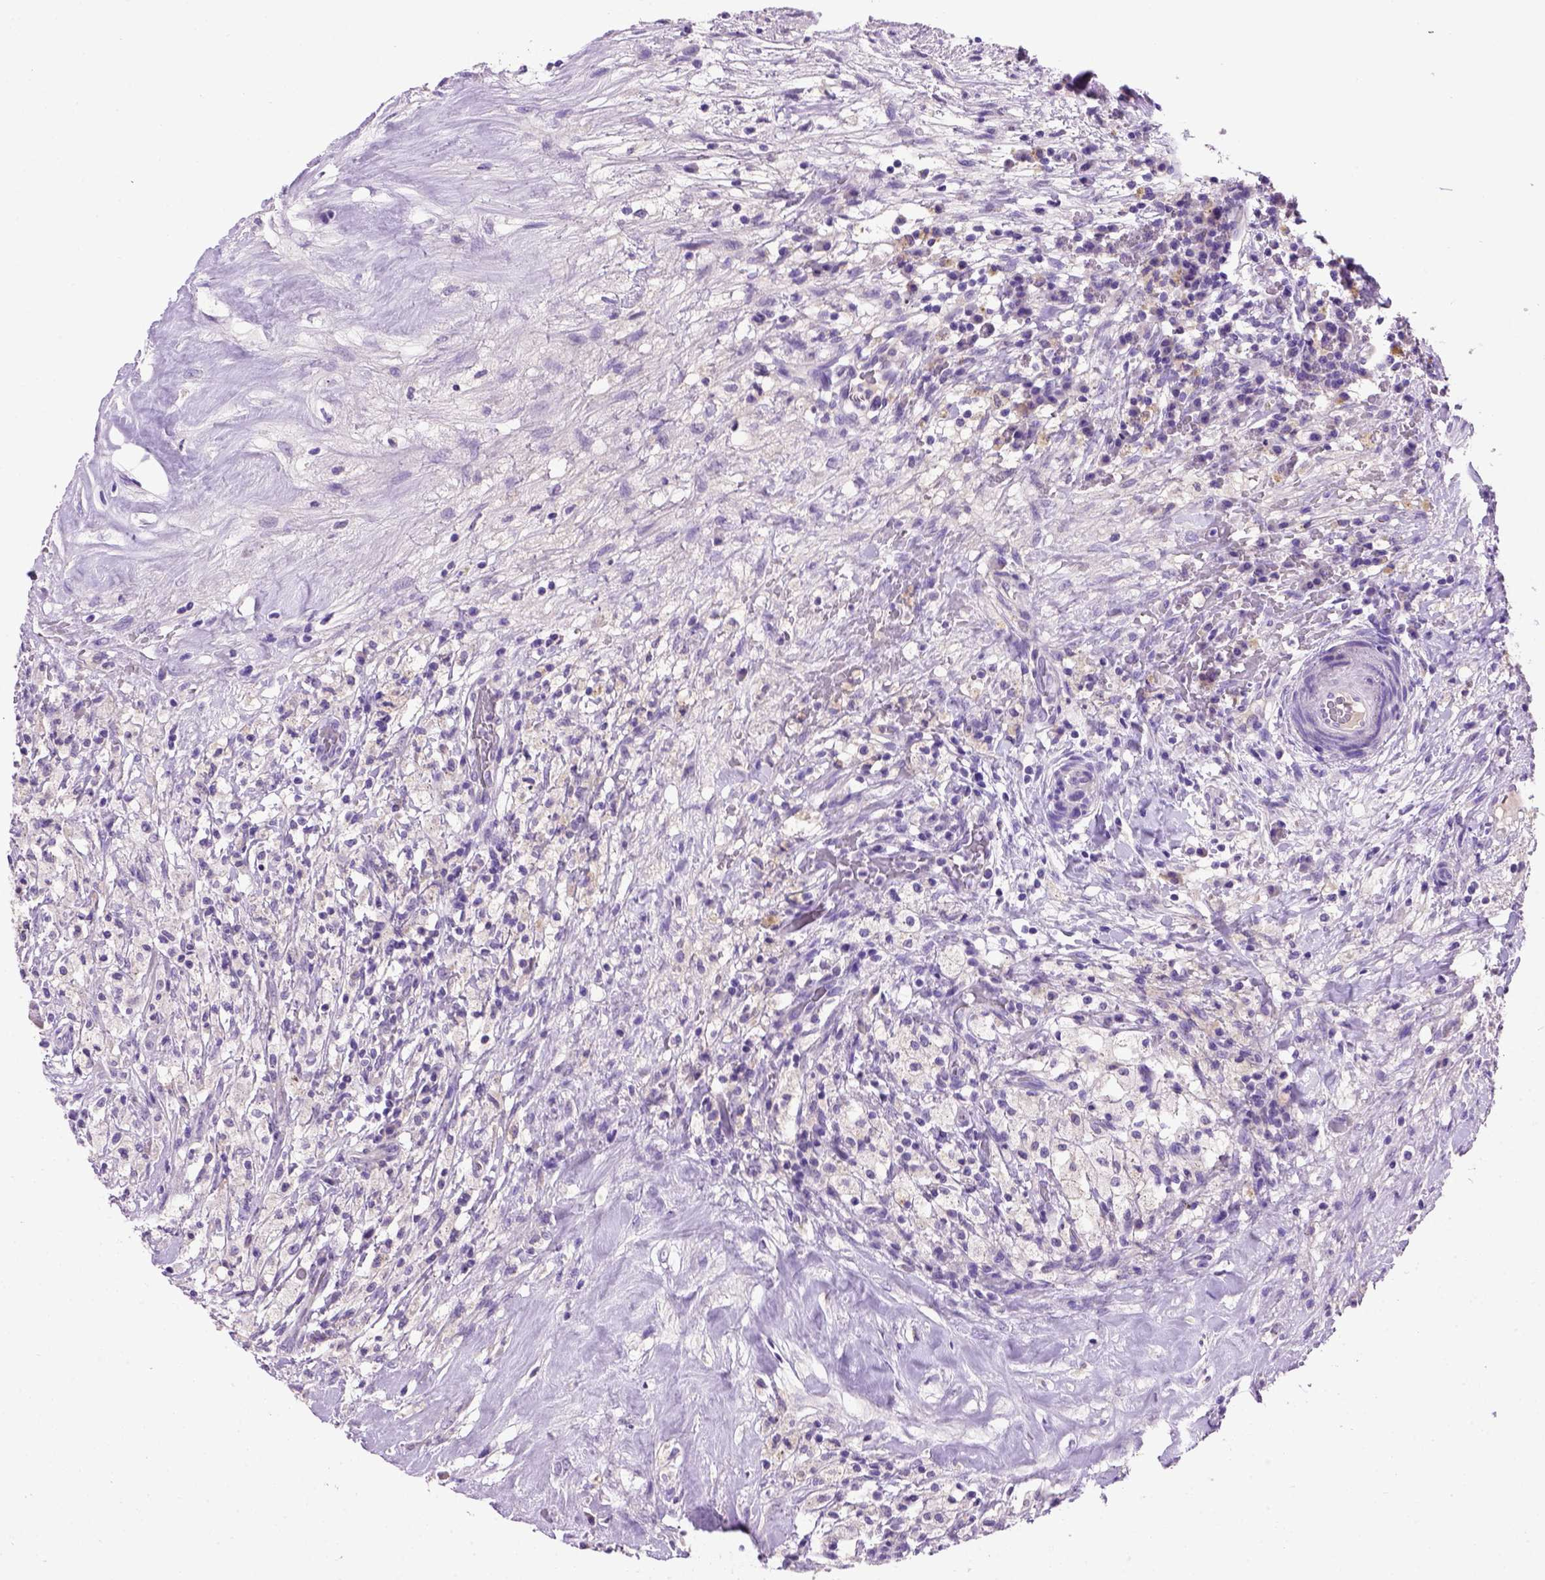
{"staining": {"intensity": "negative", "quantity": "none", "location": "none"}, "tissue": "testis cancer", "cell_type": "Tumor cells", "image_type": "cancer", "snomed": [{"axis": "morphology", "description": "Necrosis, NOS"}, {"axis": "morphology", "description": "Carcinoma, Embryonal, NOS"}, {"axis": "topography", "description": "Testis"}], "caption": "DAB (3,3'-diaminobenzidine) immunohistochemical staining of human embryonal carcinoma (testis) exhibits no significant expression in tumor cells.", "gene": "CDH1", "patient": {"sex": "male", "age": 19}}